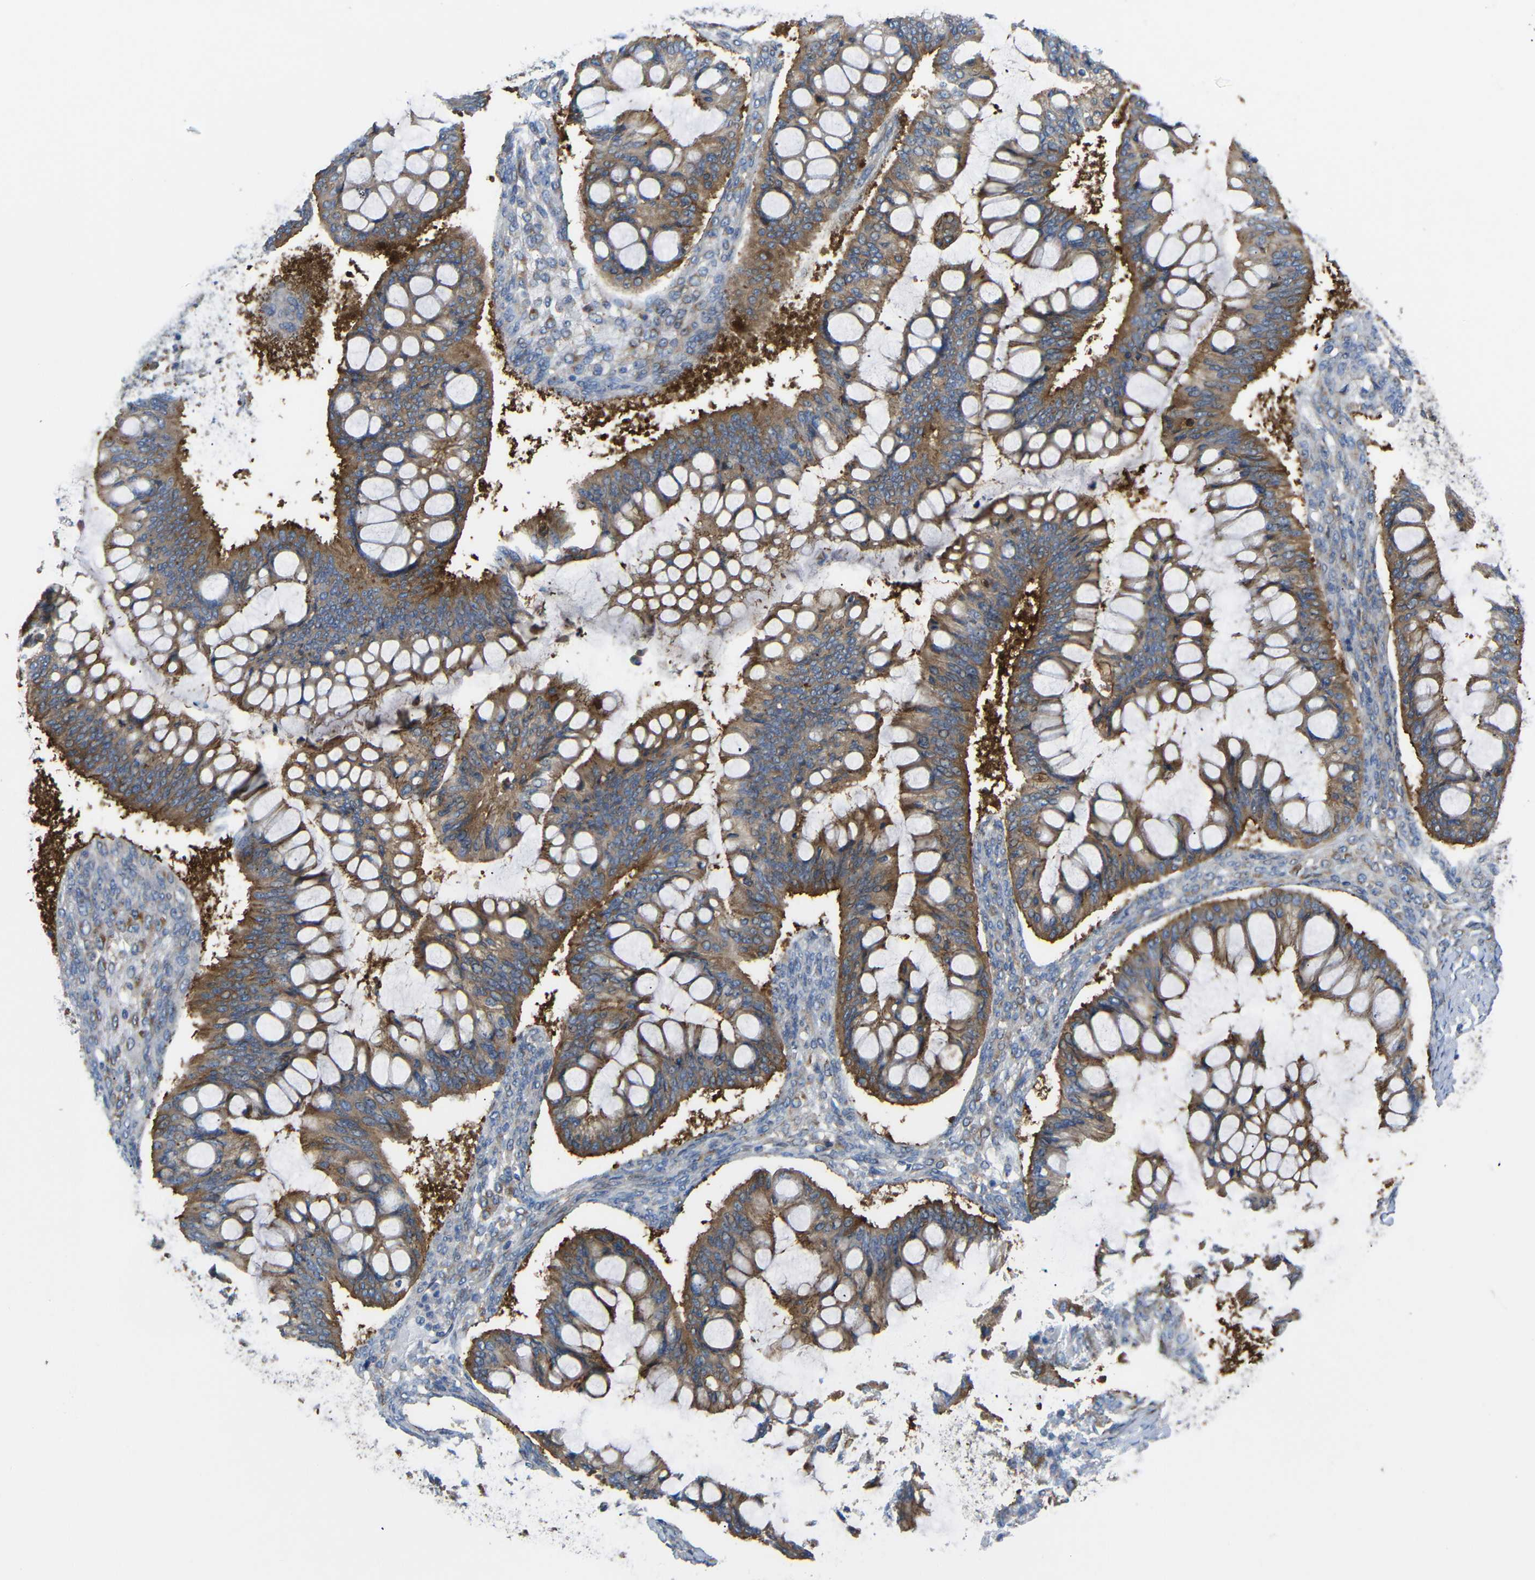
{"staining": {"intensity": "moderate", "quantity": ">75%", "location": "cytoplasmic/membranous"}, "tissue": "ovarian cancer", "cell_type": "Tumor cells", "image_type": "cancer", "snomed": [{"axis": "morphology", "description": "Cystadenocarcinoma, mucinous, NOS"}, {"axis": "topography", "description": "Ovary"}], "caption": "Ovarian cancer tissue demonstrates moderate cytoplasmic/membranous positivity in about >75% of tumor cells, visualized by immunohistochemistry. Nuclei are stained in blue.", "gene": "SYPL1", "patient": {"sex": "female", "age": 73}}